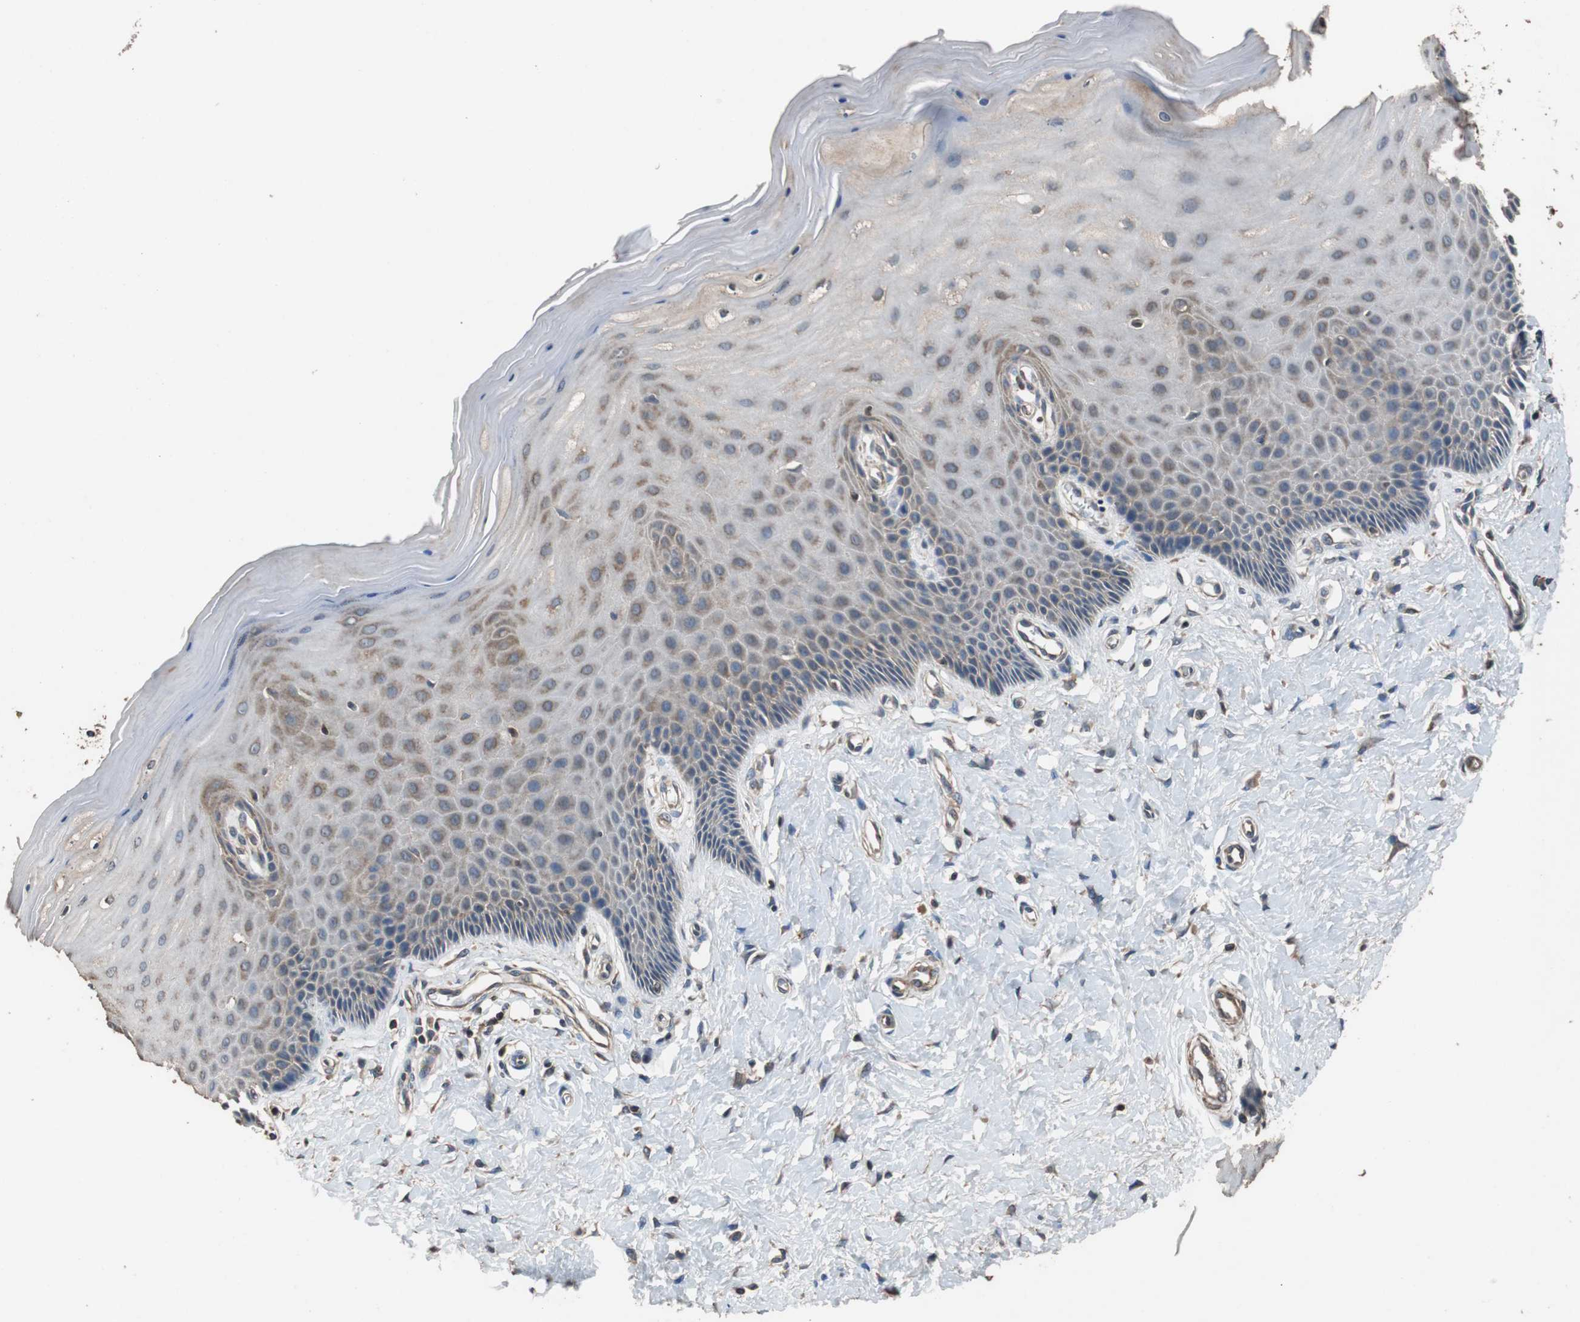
{"staining": {"intensity": "moderate", "quantity": ">75%", "location": "cytoplasmic/membranous"}, "tissue": "cervix", "cell_type": "Glandular cells", "image_type": "normal", "snomed": [{"axis": "morphology", "description": "Normal tissue, NOS"}, {"axis": "topography", "description": "Cervix"}], "caption": "Cervix stained for a protein demonstrates moderate cytoplasmic/membranous positivity in glandular cells. The staining was performed using DAB to visualize the protein expression in brown, while the nuclei were stained in blue with hematoxylin (Magnification: 20x).", "gene": "PITRM1", "patient": {"sex": "female", "age": 55}}